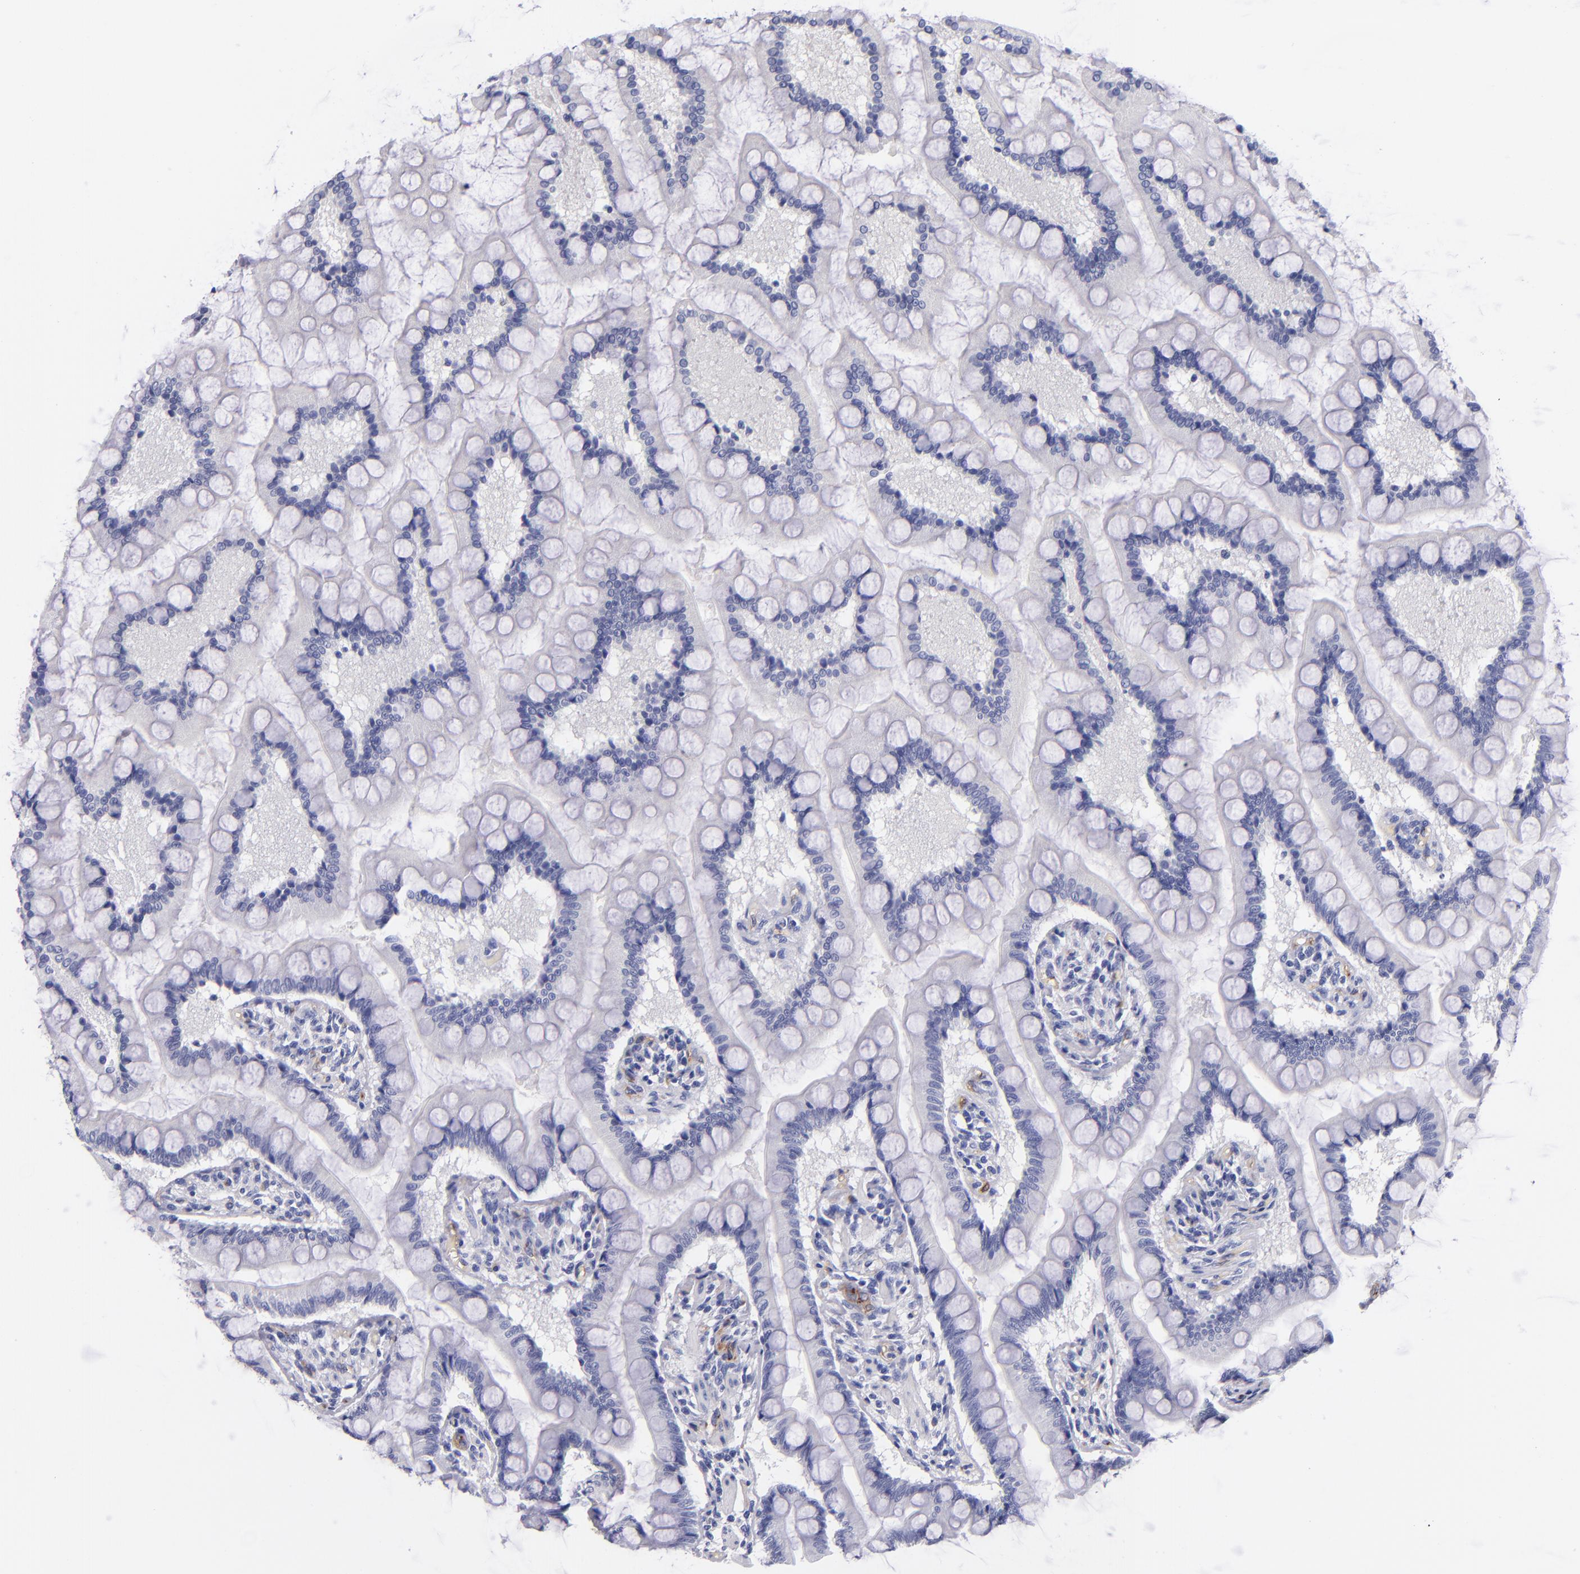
{"staining": {"intensity": "negative", "quantity": "none", "location": "none"}, "tissue": "small intestine", "cell_type": "Glandular cells", "image_type": "normal", "snomed": [{"axis": "morphology", "description": "Normal tissue, NOS"}, {"axis": "topography", "description": "Small intestine"}], "caption": "Small intestine stained for a protein using immunohistochemistry reveals no positivity glandular cells.", "gene": "NOS3", "patient": {"sex": "male", "age": 41}}